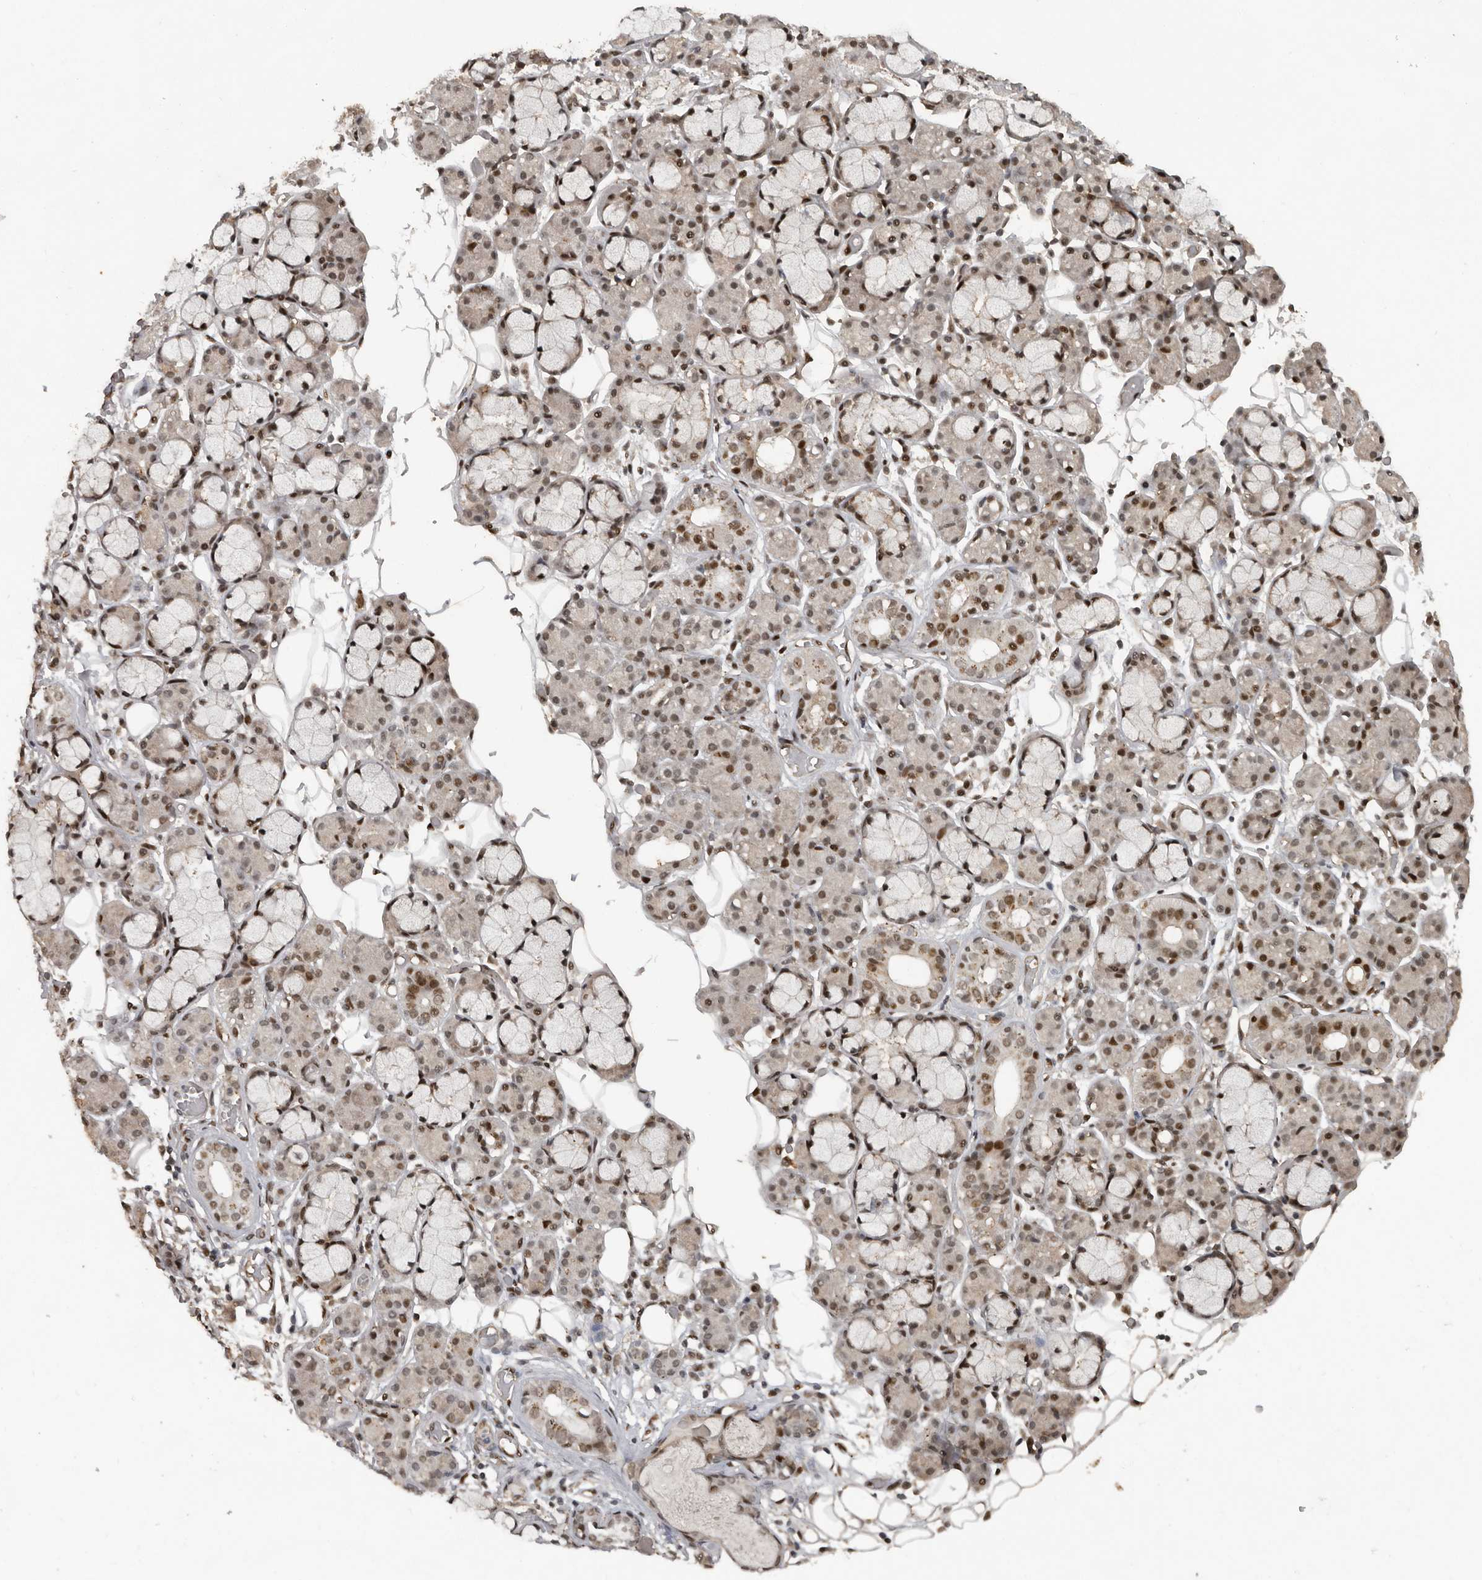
{"staining": {"intensity": "moderate", "quantity": "25%-75%", "location": "nuclear"}, "tissue": "salivary gland", "cell_type": "Glandular cells", "image_type": "normal", "snomed": [{"axis": "morphology", "description": "Normal tissue, NOS"}, {"axis": "topography", "description": "Salivary gland"}], "caption": "Immunohistochemical staining of normal salivary gland displays medium levels of moderate nuclear positivity in about 25%-75% of glandular cells. (DAB (3,3'-diaminobenzidine) IHC, brown staining for protein, blue staining for nuclei).", "gene": "CDC27", "patient": {"sex": "male", "age": 63}}